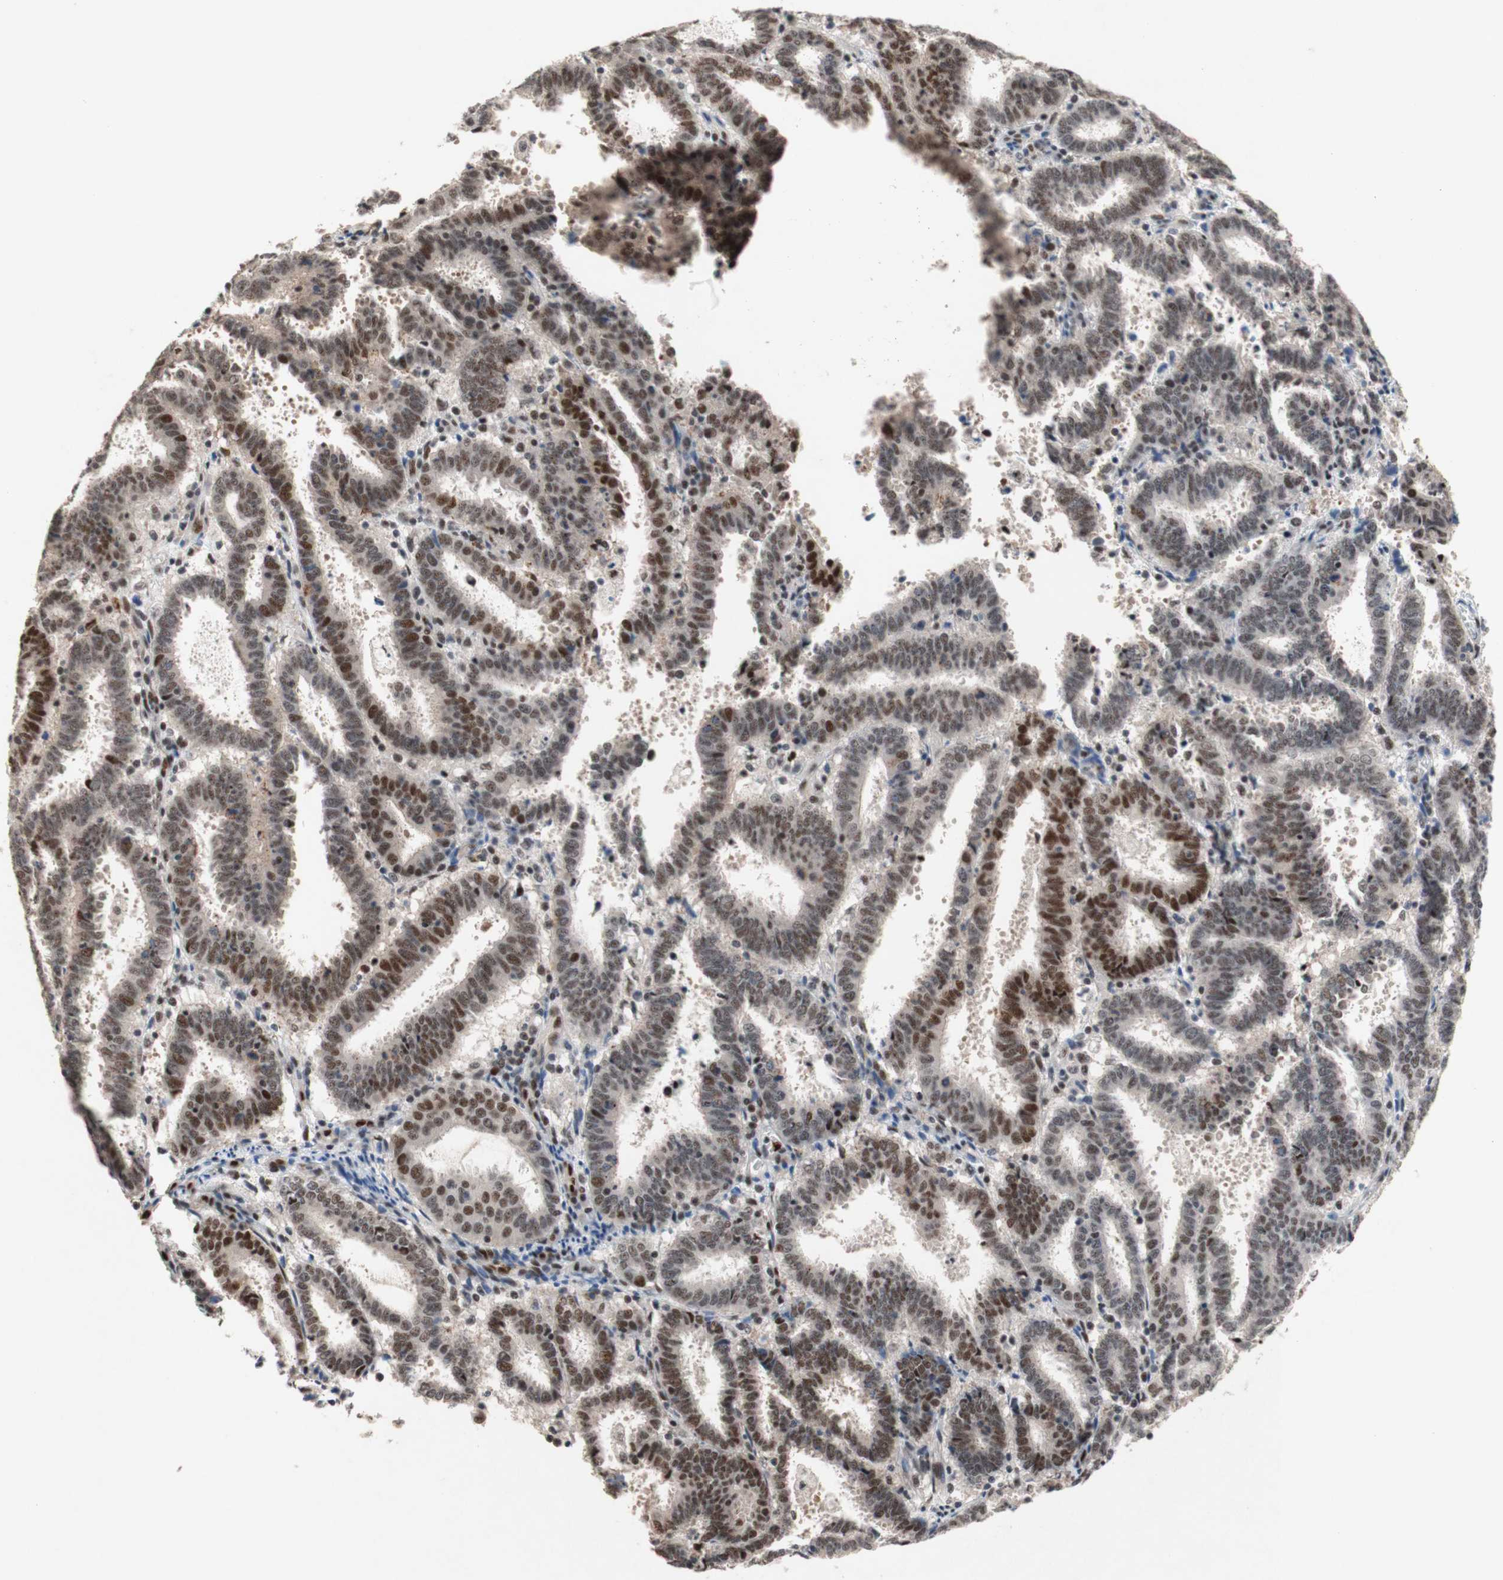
{"staining": {"intensity": "moderate", "quantity": "25%-75%", "location": "nuclear"}, "tissue": "endometrial cancer", "cell_type": "Tumor cells", "image_type": "cancer", "snomed": [{"axis": "morphology", "description": "Adenocarcinoma, NOS"}, {"axis": "topography", "description": "Uterus"}], "caption": "A photomicrograph of human adenocarcinoma (endometrial) stained for a protein reveals moderate nuclear brown staining in tumor cells.", "gene": "TLE1", "patient": {"sex": "female", "age": 83}}